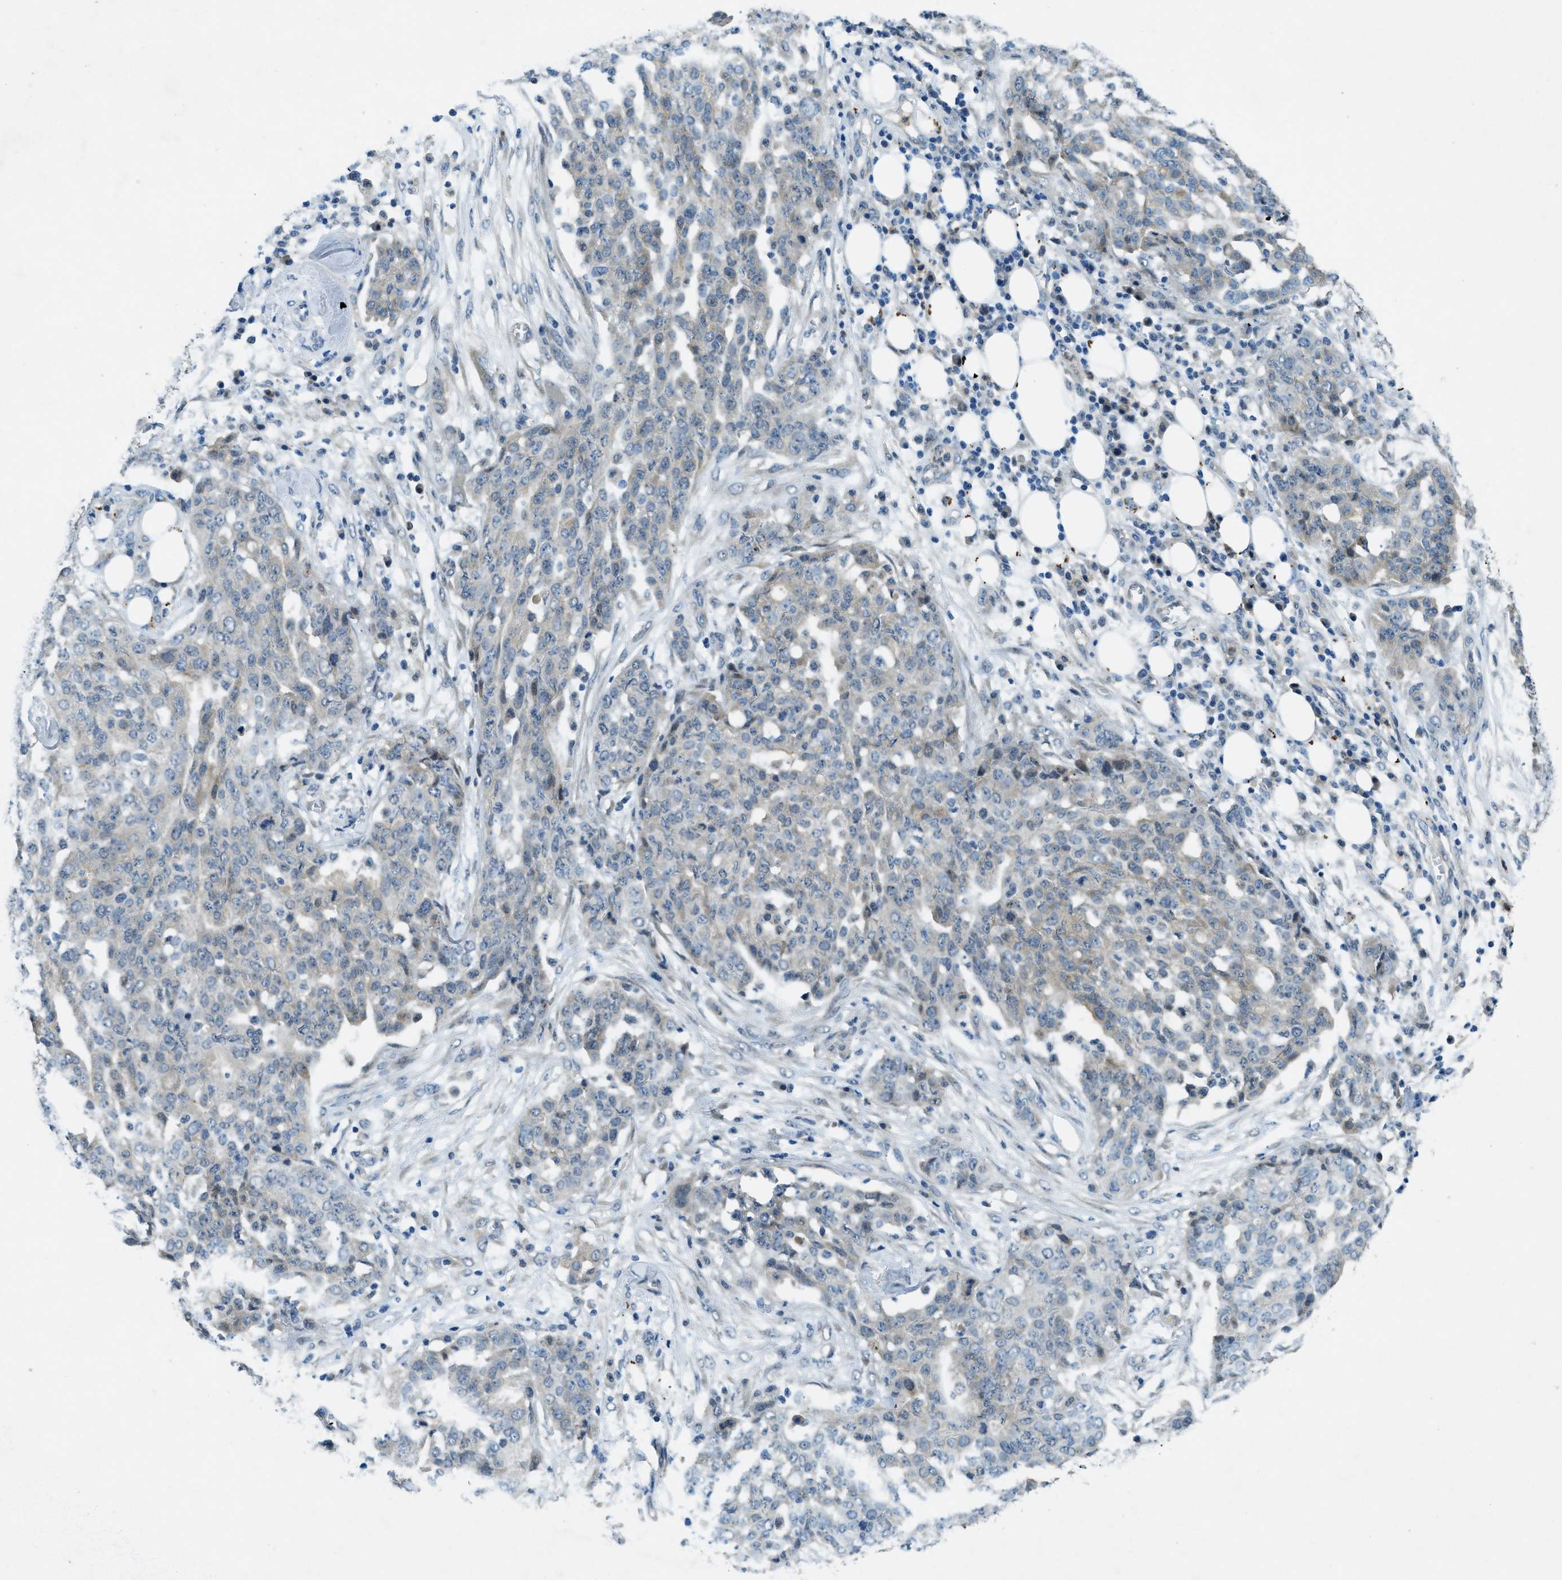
{"staining": {"intensity": "weak", "quantity": "<25%", "location": "cytoplasmic/membranous"}, "tissue": "ovarian cancer", "cell_type": "Tumor cells", "image_type": "cancer", "snomed": [{"axis": "morphology", "description": "Cystadenocarcinoma, serous, NOS"}, {"axis": "topography", "description": "Soft tissue"}, {"axis": "topography", "description": "Ovary"}], "caption": "An immunohistochemistry micrograph of ovarian cancer is shown. There is no staining in tumor cells of ovarian cancer.", "gene": "SNX14", "patient": {"sex": "female", "age": 57}}